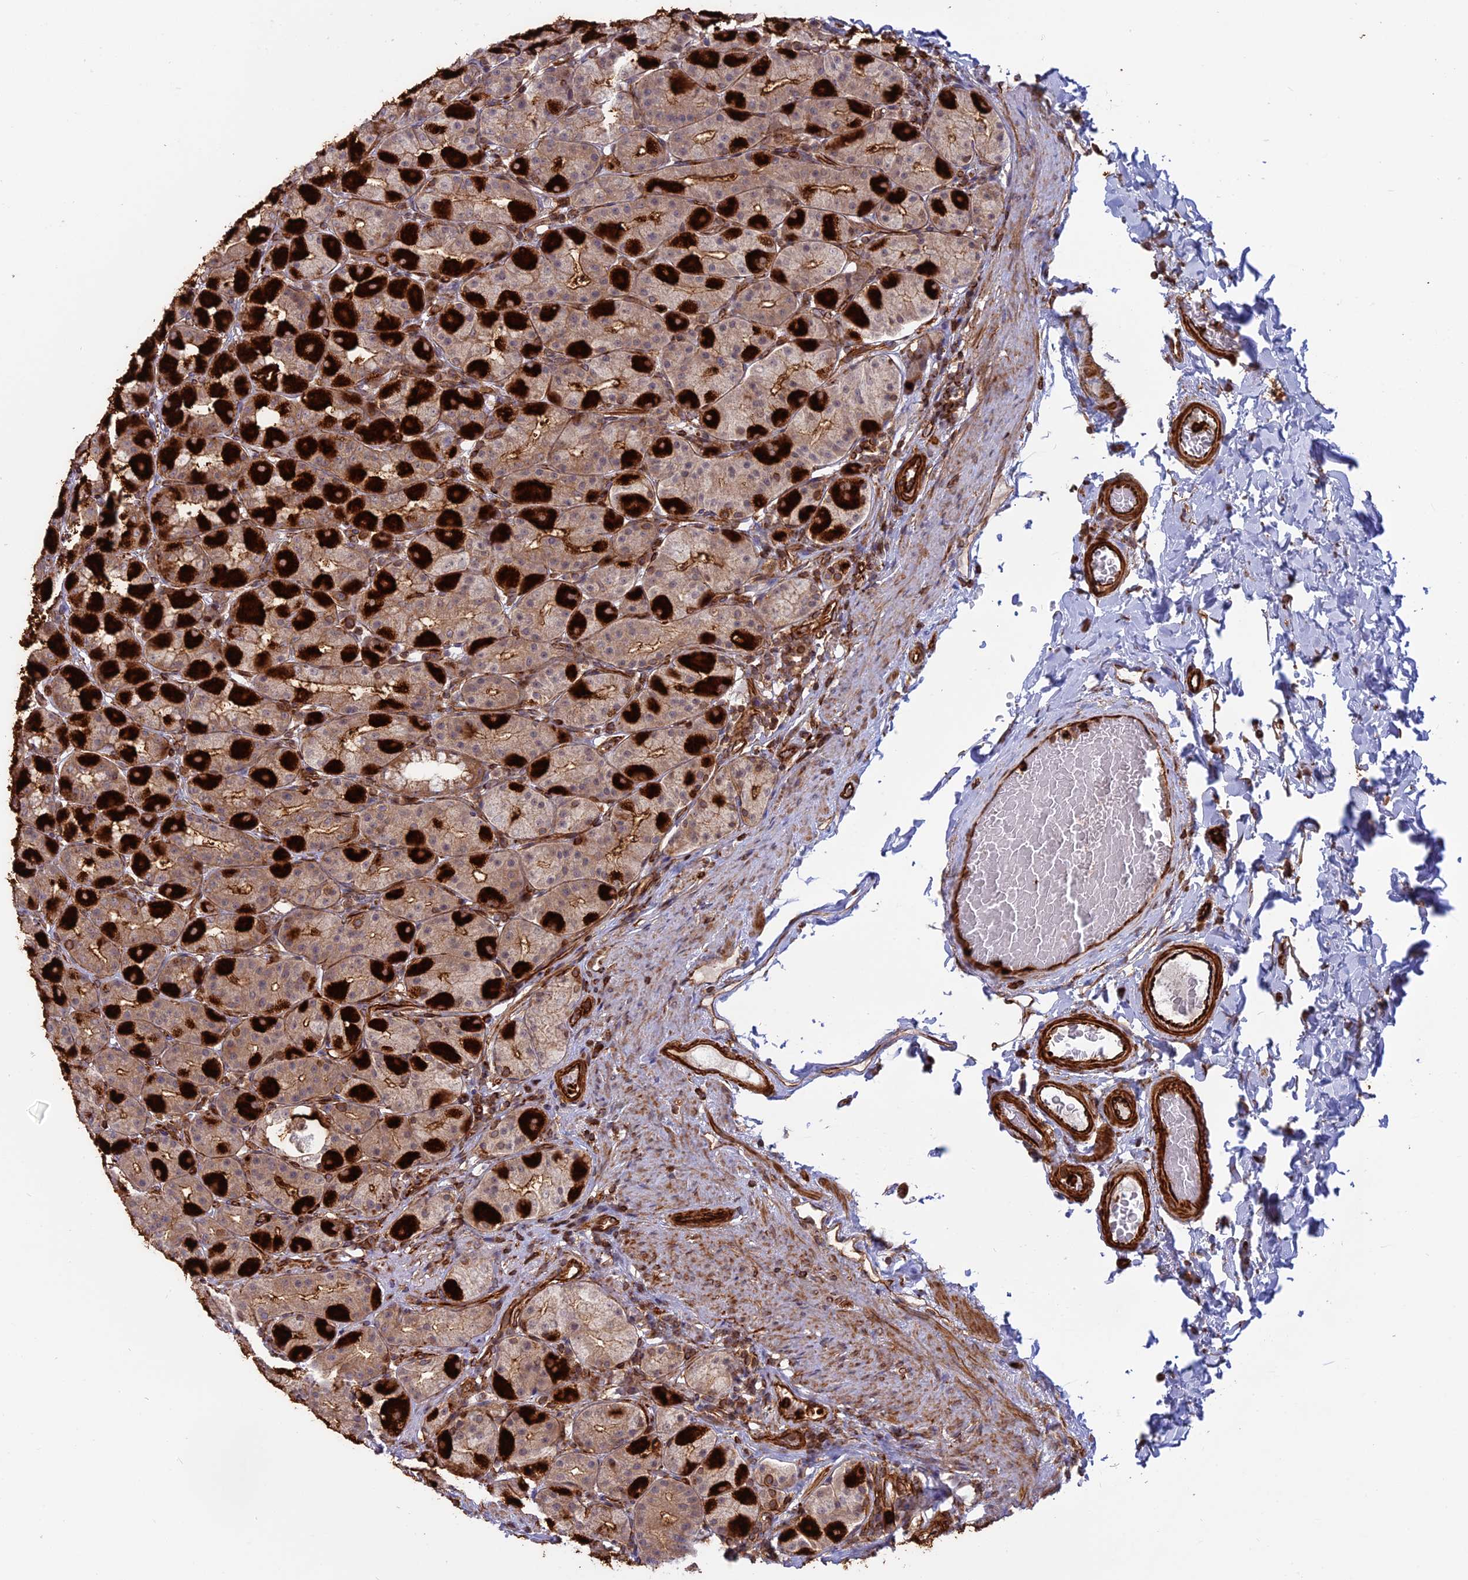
{"staining": {"intensity": "strong", "quantity": ">75%", "location": "cytoplasmic/membranous"}, "tissue": "stomach", "cell_type": "Glandular cells", "image_type": "normal", "snomed": [{"axis": "morphology", "description": "Normal tissue, NOS"}, {"axis": "topography", "description": "Stomach, upper"}], "caption": "High-power microscopy captured an immunohistochemistry (IHC) histopathology image of normal stomach, revealing strong cytoplasmic/membranous staining in about >75% of glandular cells. (DAB = brown stain, brightfield microscopy at high magnification).", "gene": "PHLDB3", "patient": {"sex": "male", "age": 68}}